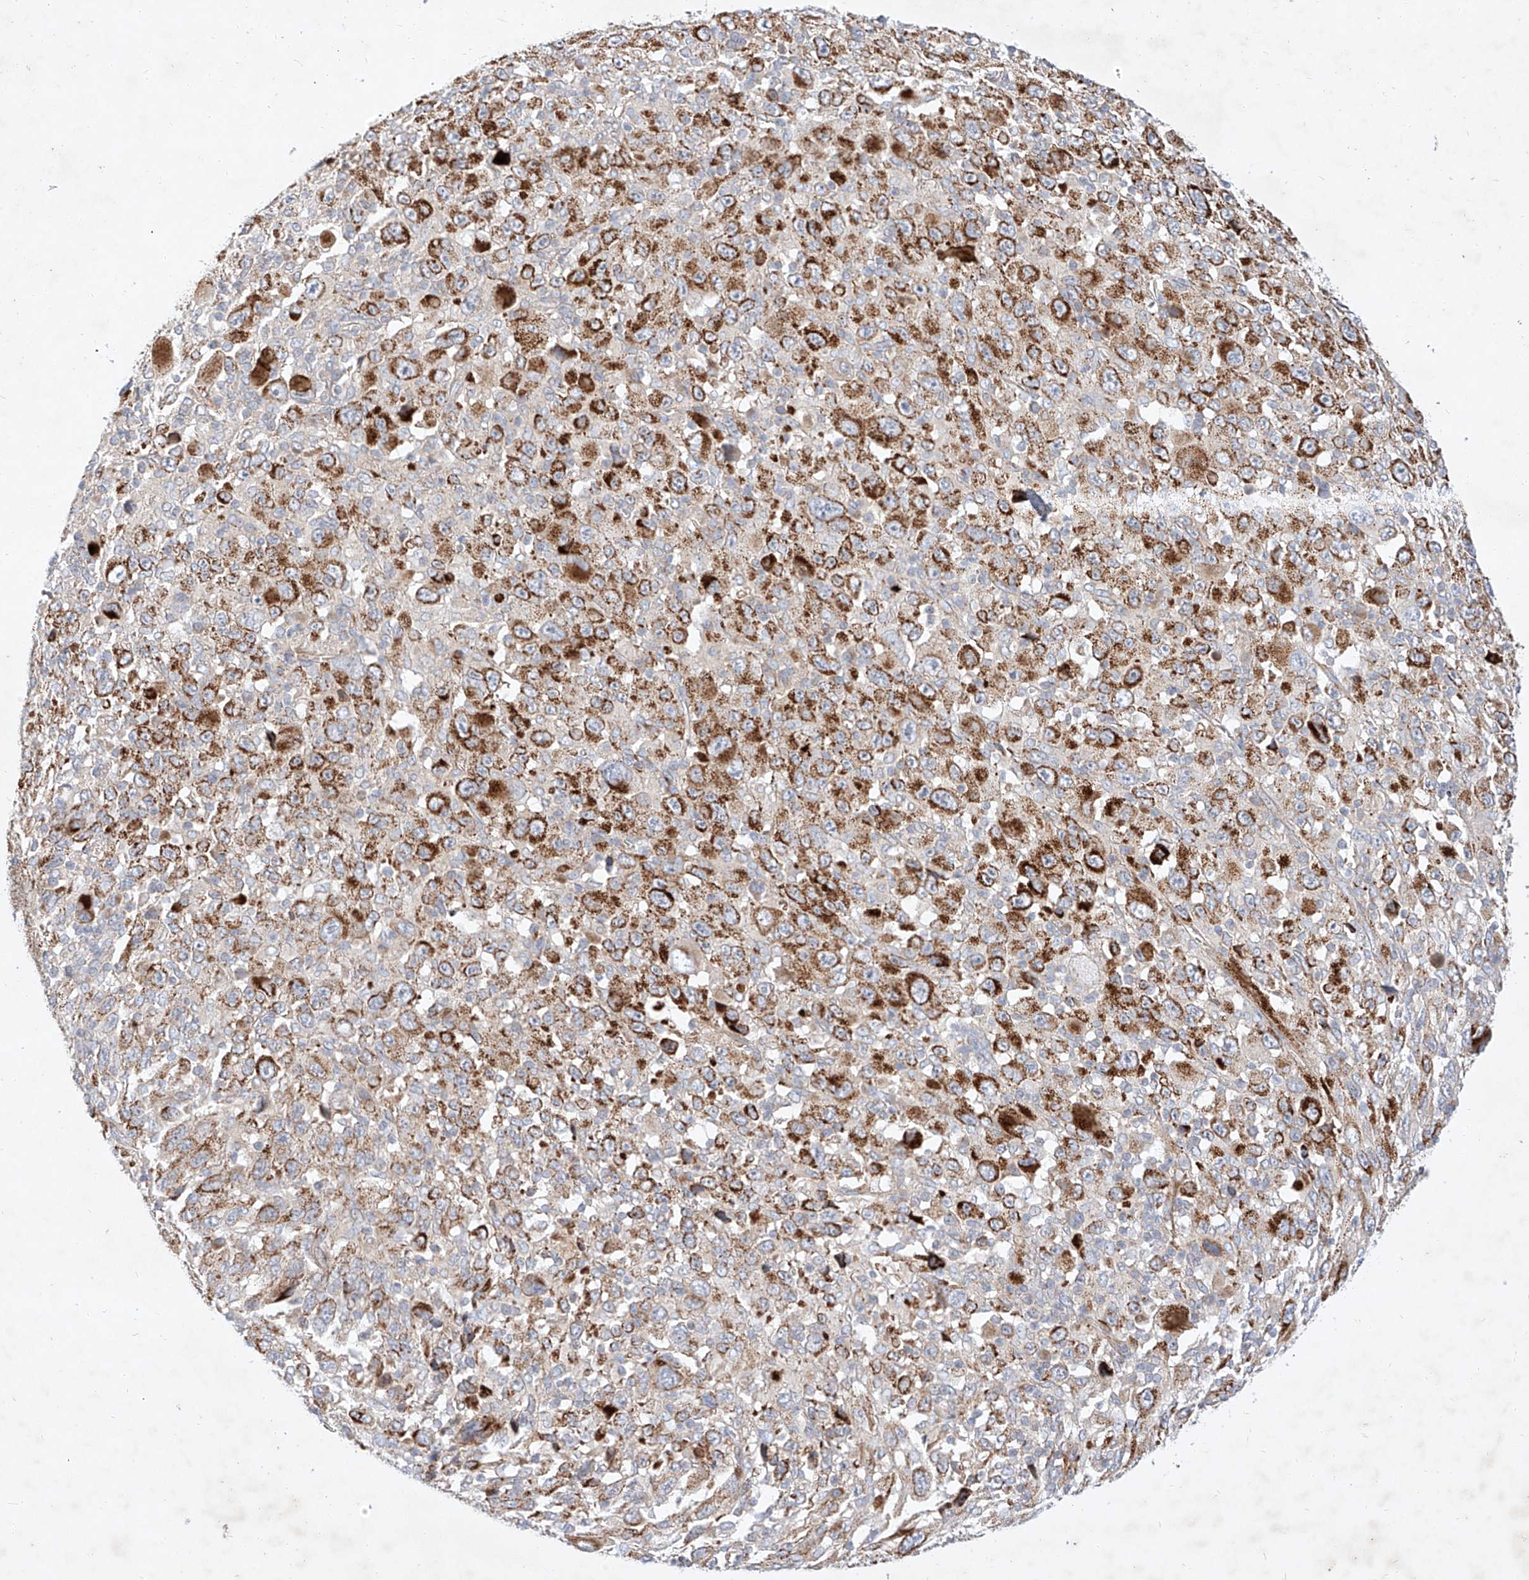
{"staining": {"intensity": "strong", "quantity": "25%-75%", "location": "cytoplasmic/membranous"}, "tissue": "melanoma", "cell_type": "Tumor cells", "image_type": "cancer", "snomed": [{"axis": "morphology", "description": "Malignant melanoma, Metastatic site"}, {"axis": "topography", "description": "Skin"}], "caption": "Malignant melanoma (metastatic site) was stained to show a protein in brown. There is high levels of strong cytoplasmic/membranous staining in about 25%-75% of tumor cells.", "gene": "OSGEPL1", "patient": {"sex": "female", "age": 56}}